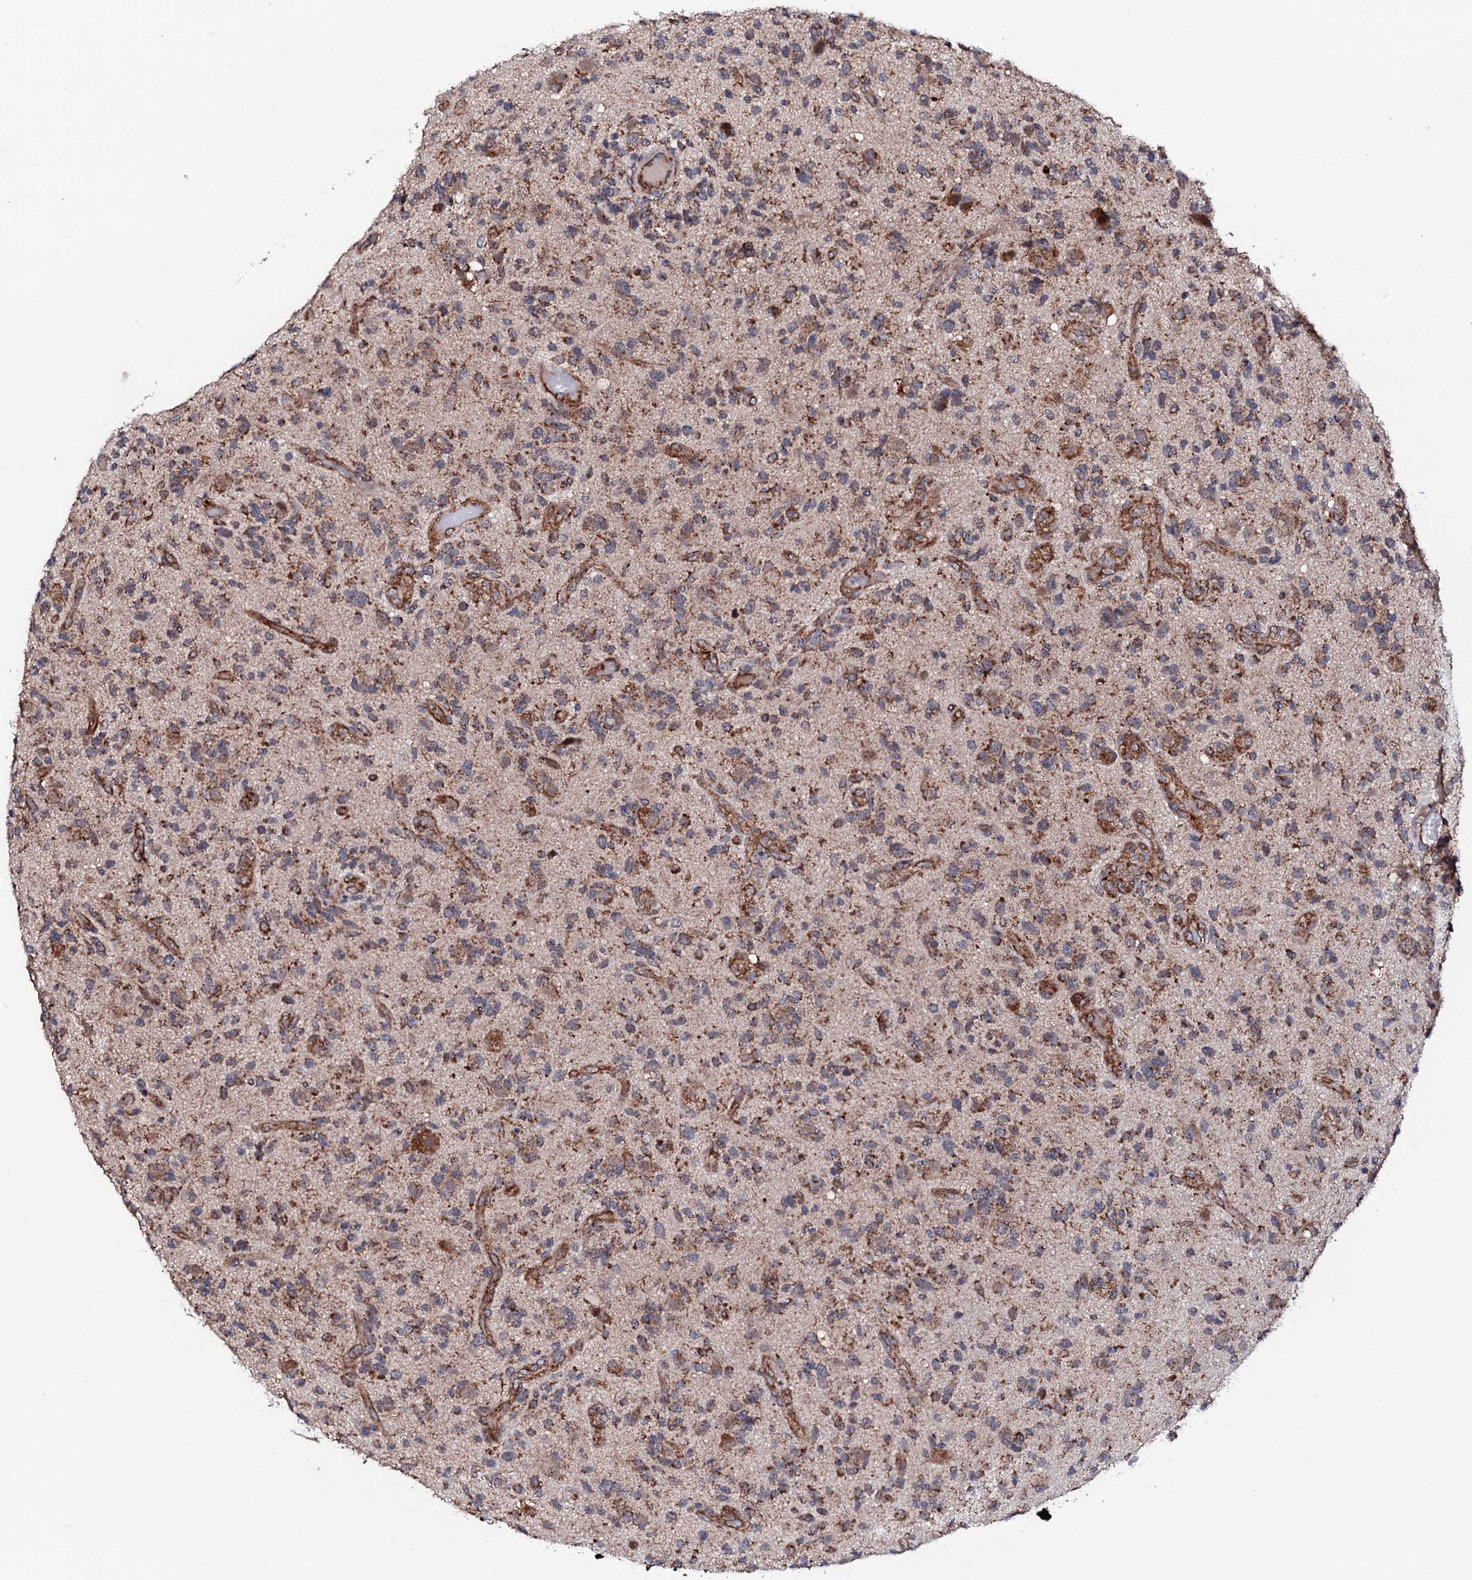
{"staining": {"intensity": "moderate", "quantity": ">75%", "location": "cytoplasmic/membranous"}, "tissue": "glioma", "cell_type": "Tumor cells", "image_type": "cancer", "snomed": [{"axis": "morphology", "description": "Glioma, malignant, High grade"}, {"axis": "topography", "description": "Brain"}], "caption": "This histopathology image reveals immunohistochemistry (IHC) staining of glioma, with medium moderate cytoplasmic/membranous staining in about >75% of tumor cells.", "gene": "MTIF3", "patient": {"sex": "male", "age": 47}}